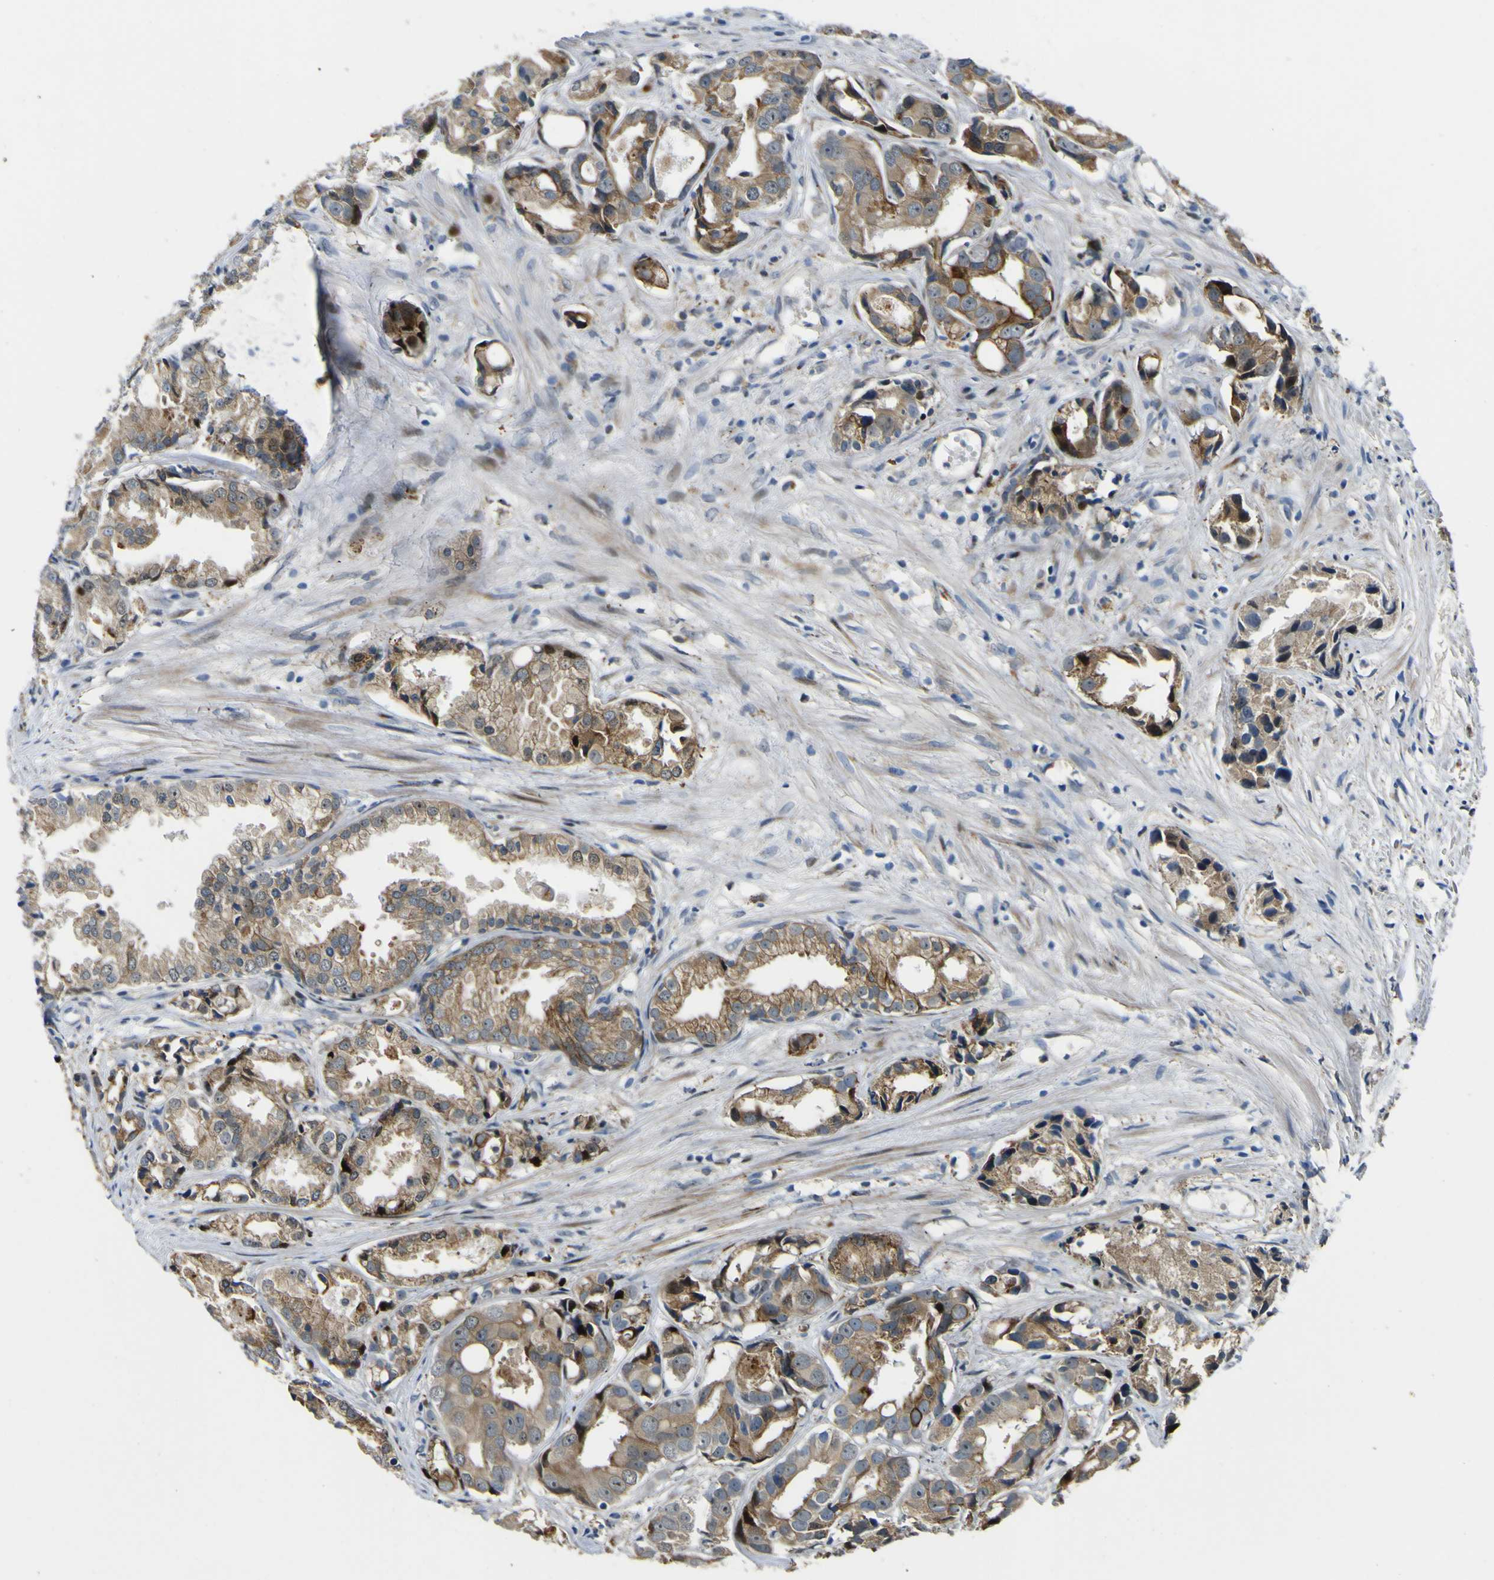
{"staining": {"intensity": "moderate", "quantity": ">75%", "location": "cytoplasmic/membranous"}, "tissue": "prostate cancer", "cell_type": "Tumor cells", "image_type": "cancer", "snomed": [{"axis": "morphology", "description": "Adenocarcinoma, Low grade"}, {"axis": "topography", "description": "Prostate"}], "caption": "This photomicrograph exhibits prostate cancer (adenocarcinoma (low-grade)) stained with immunohistochemistry (IHC) to label a protein in brown. The cytoplasmic/membranous of tumor cells show moderate positivity for the protein. Nuclei are counter-stained blue.", "gene": "LBHD1", "patient": {"sex": "male", "age": 72}}